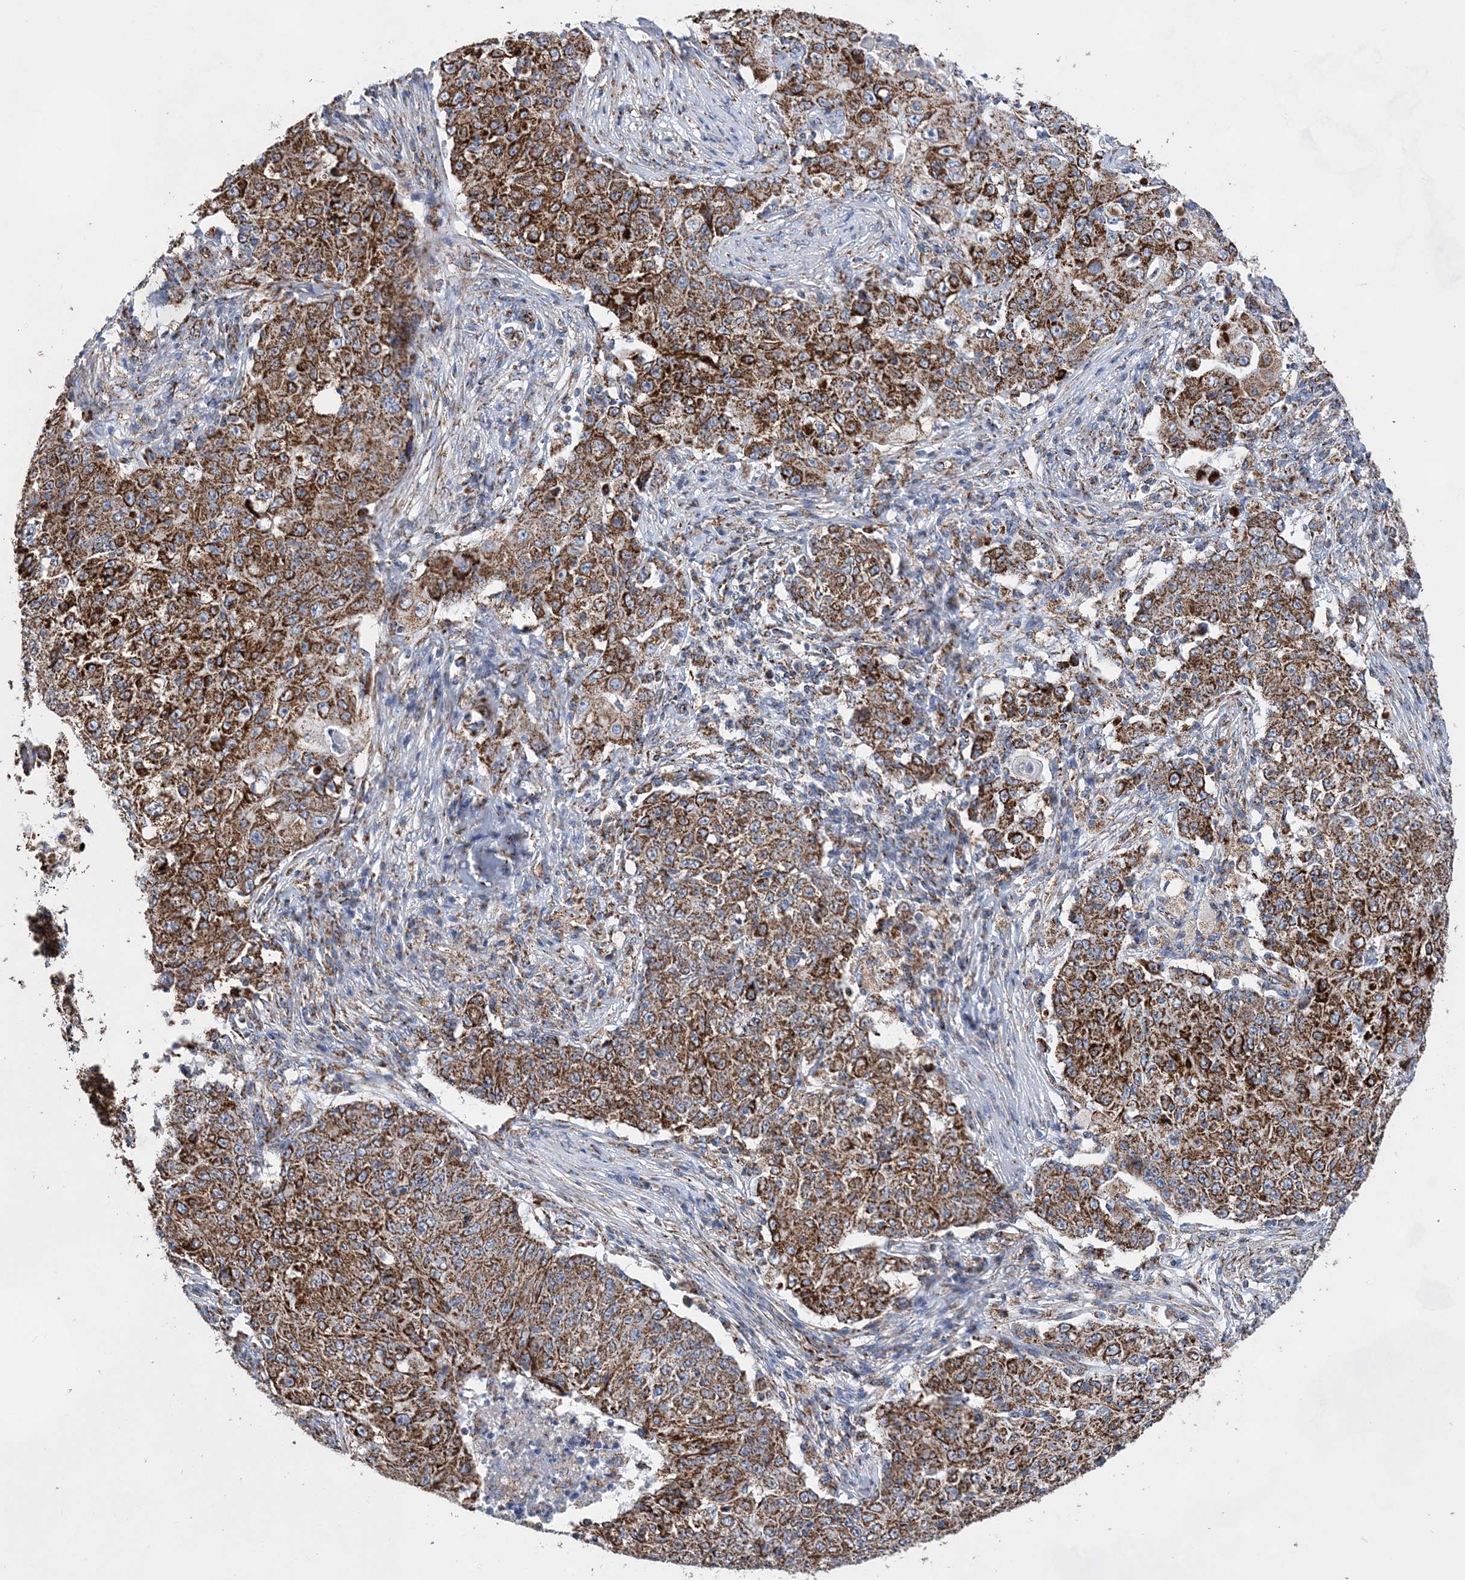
{"staining": {"intensity": "strong", "quantity": ">75%", "location": "cytoplasmic/membranous"}, "tissue": "ovarian cancer", "cell_type": "Tumor cells", "image_type": "cancer", "snomed": [{"axis": "morphology", "description": "Carcinoma, endometroid"}, {"axis": "topography", "description": "Ovary"}], "caption": "About >75% of tumor cells in ovarian endometroid carcinoma demonstrate strong cytoplasmic/membranous protein staining as visualized by brown immunohistochemical staining.", "gene": "ACOT9", "patient": {"sex": "female", "age": 42}}